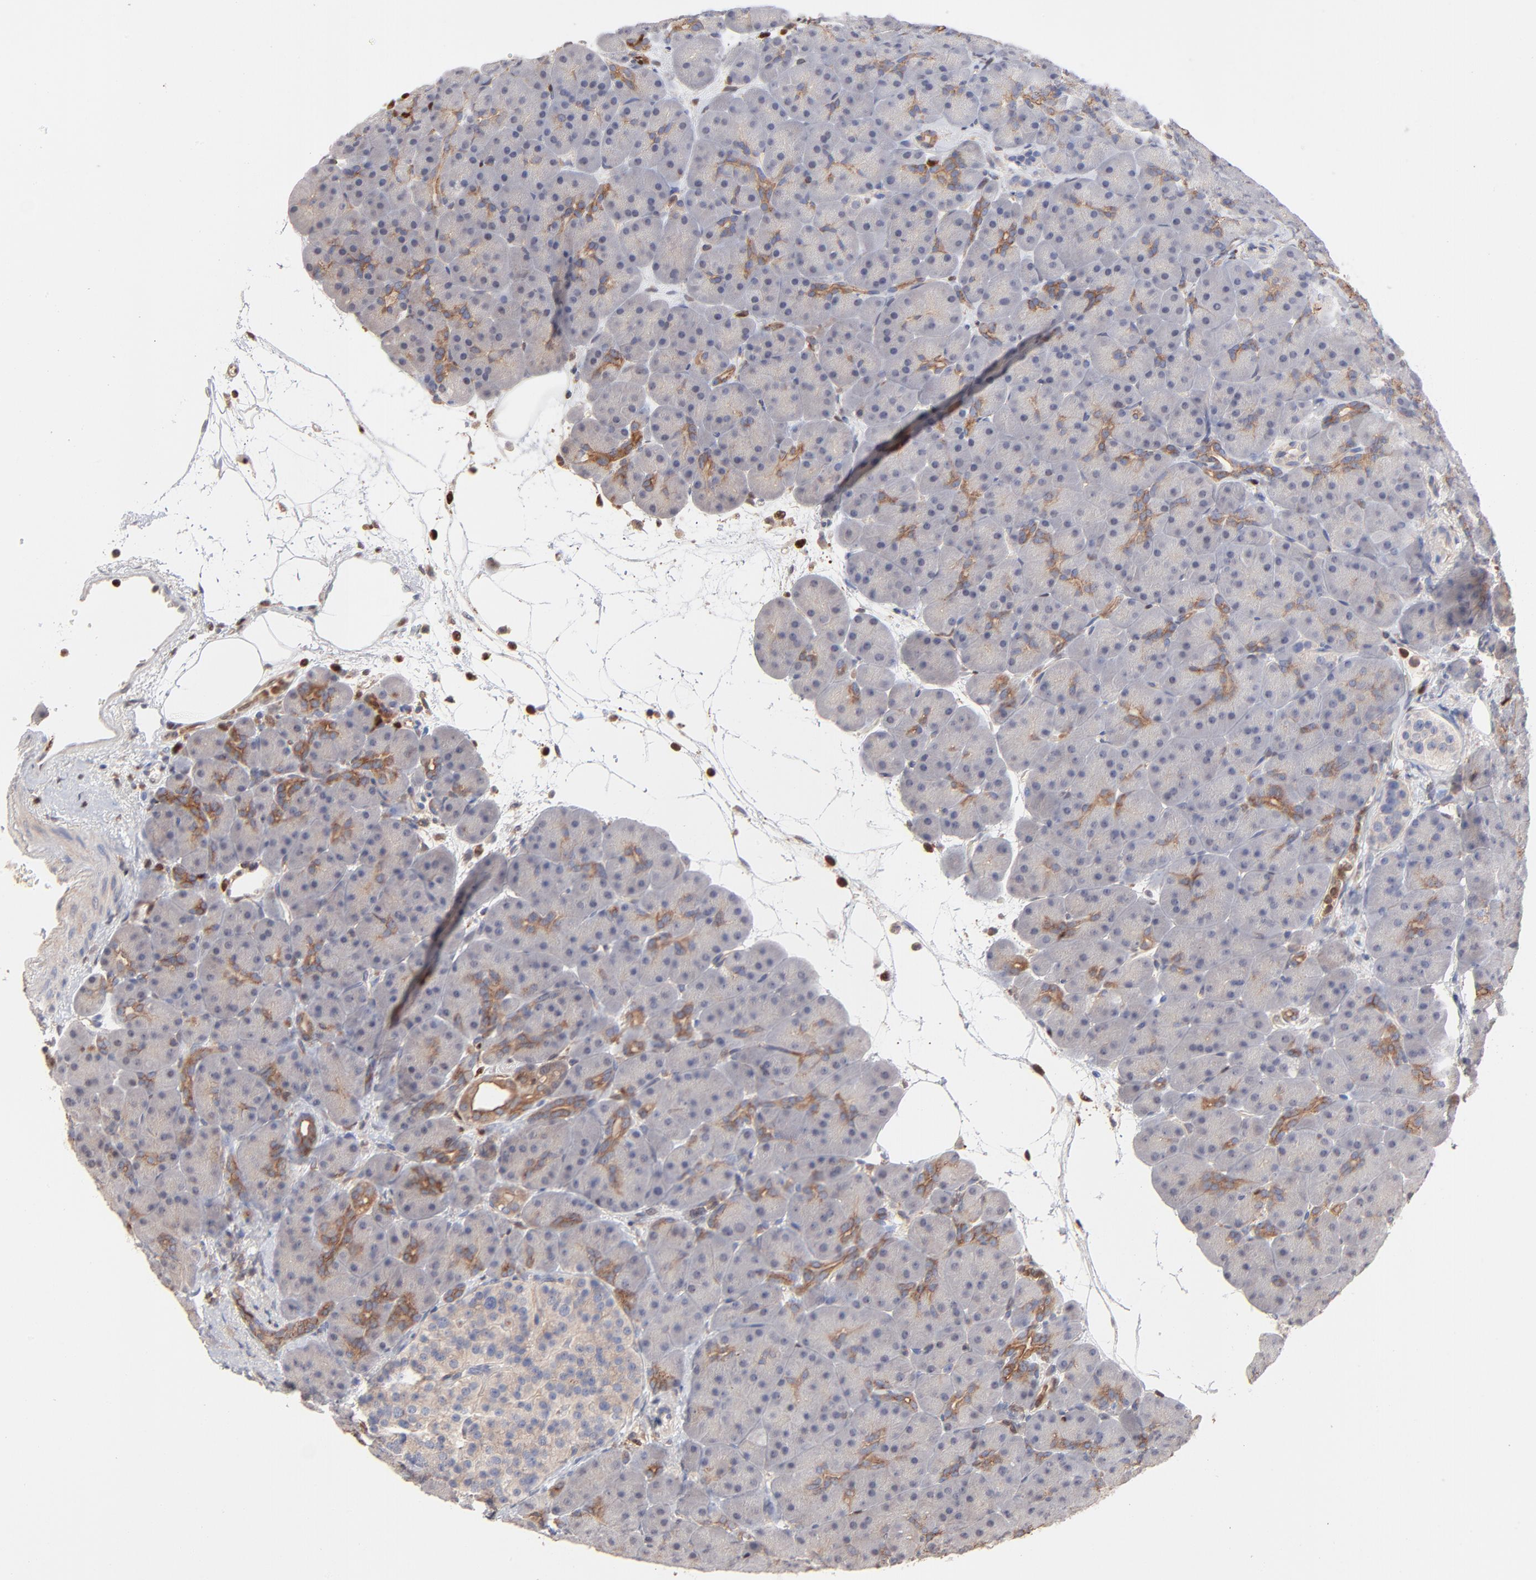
{"staining": {"intensity": "moderate", "quantity": "<25%", "location": "cytoplasmic/membranous"}, "tissue": "pancreas", "cell_type": "Exocrine glandular cells", "image_type": "normal", "snomed": [{"axis": "morphology", "description": "Normal tissue, NOS"}, {"axis": "topography", "description": "Pancreas"}], "caption": "Pancreas was stained to show a protein in brown. There is low levels of moderate cytoplasmic/membranous positivity in approximately <25% of exocrine glandular cells. The staining was performed using DAB (3,3'-diaminobenzidine), with brown indicating positive protein expression. Nuclei are stained blue with hematoxylin.", "gene": "ARHGEF6", "patient": {"sex": "male", "age": 66}}